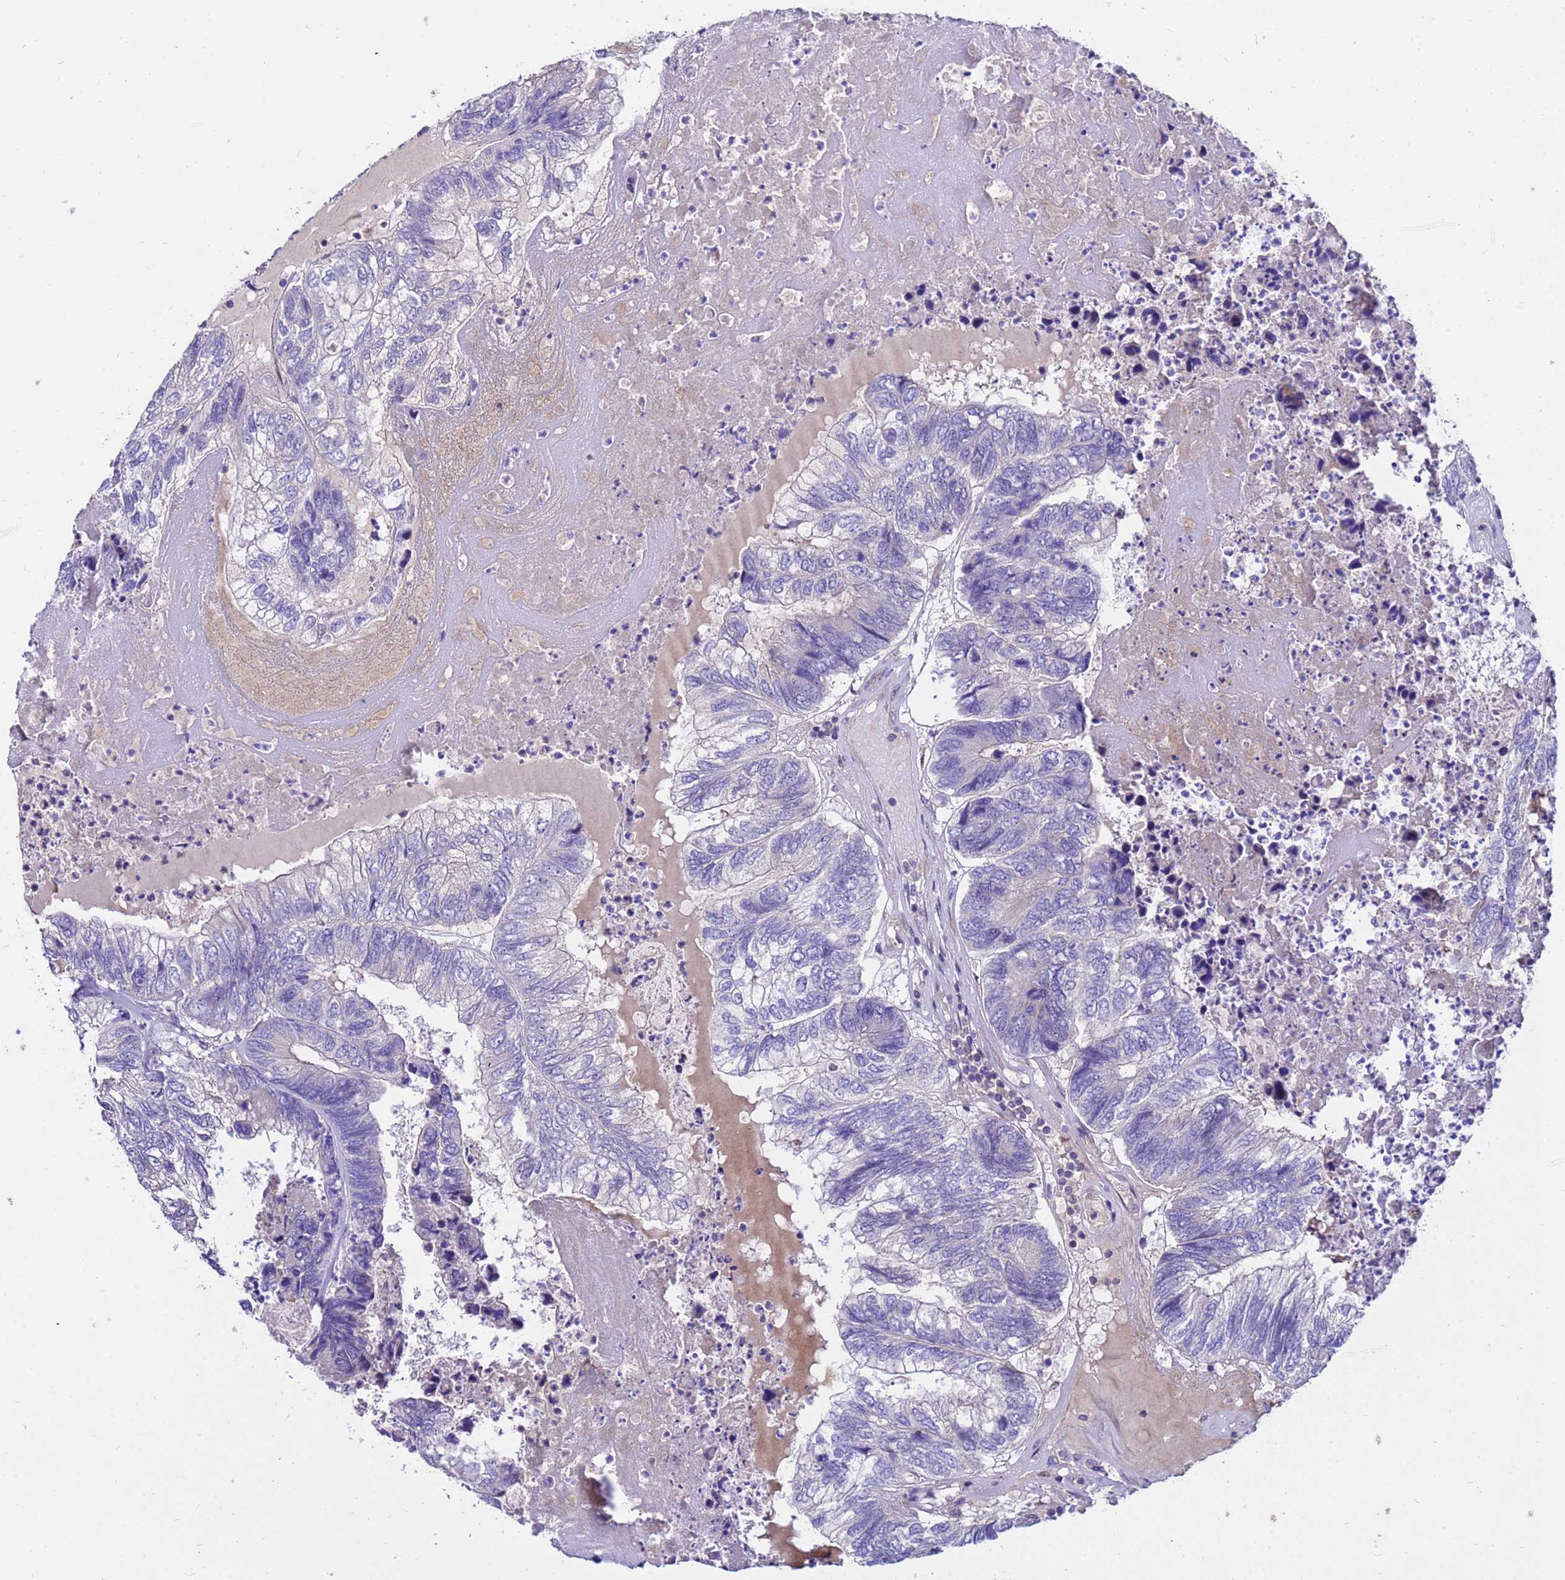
{"staining": {"intensity": "negative", "quantity": "none", "location": "none"}, "tissue": "colorectal cancer", "cell_type": "Tumor cells", "image_type": "cancer", "snomed": [{"axis": "morphology", "description": "Adenocarcinoma, NOS"}, {"axis": "topography", "description": "Colon"}], "caption": "This histopathology image is of adenocarcinoma (colorectal) stained with immunohistochemistry to label a protein in brown with the nuclei are counter-stained blue. There is no staining in tumor cells.", "gene": "GET3", "patient": {"sex": "female", "age": 67}}